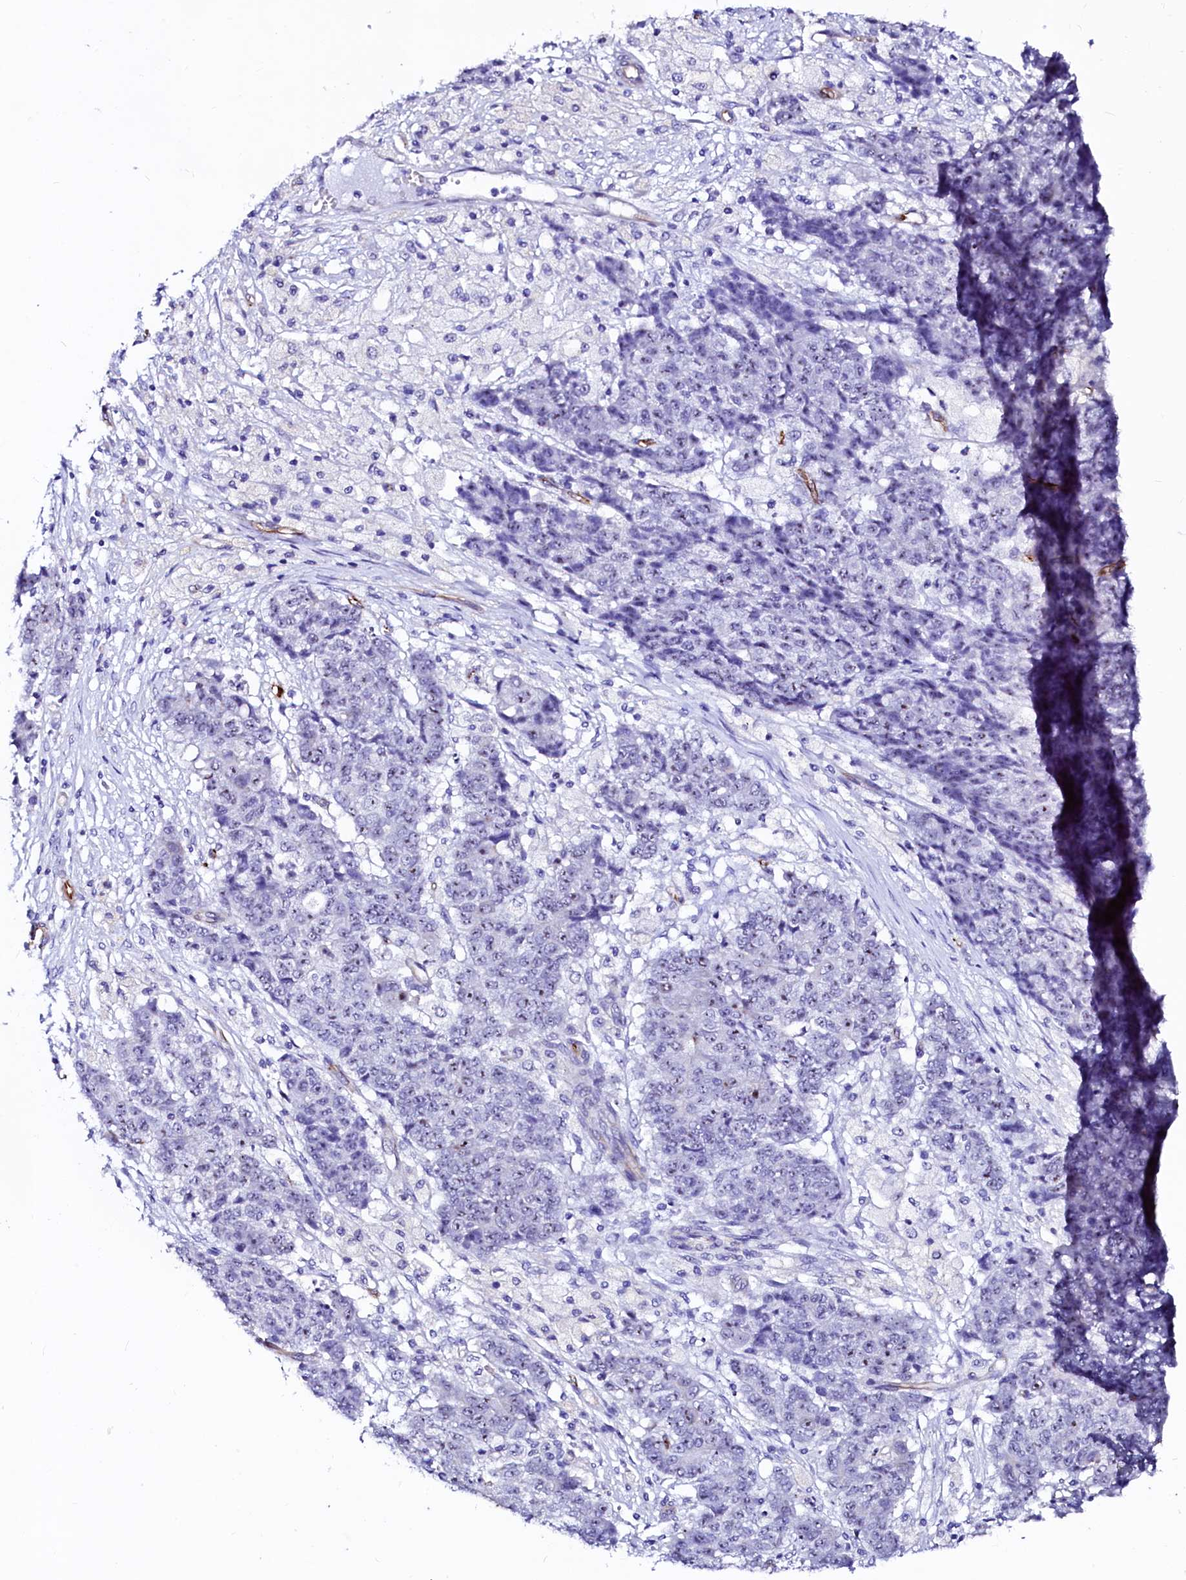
{"staining": {"intensity": "negative", "quantity": "none", "location": "none"}, "tissue": "ovarian cancer", "cell_type": "Tumor cells", "image_type": "cancer", "snomed": [{"axis": "morphology", "description": "Carcinoma, endometroid"}, {"axis": "topography", "description": "Ovary"}], "caption": "High magnification brightfield microscopy of ovarian endometroid carcinoma stained with DAB (brown) and counterstained with hematoxylin (blue): tumor cells show no significant positivity.", "gene": "SFR1", "patient": {"sex": "female", "age": 42}}